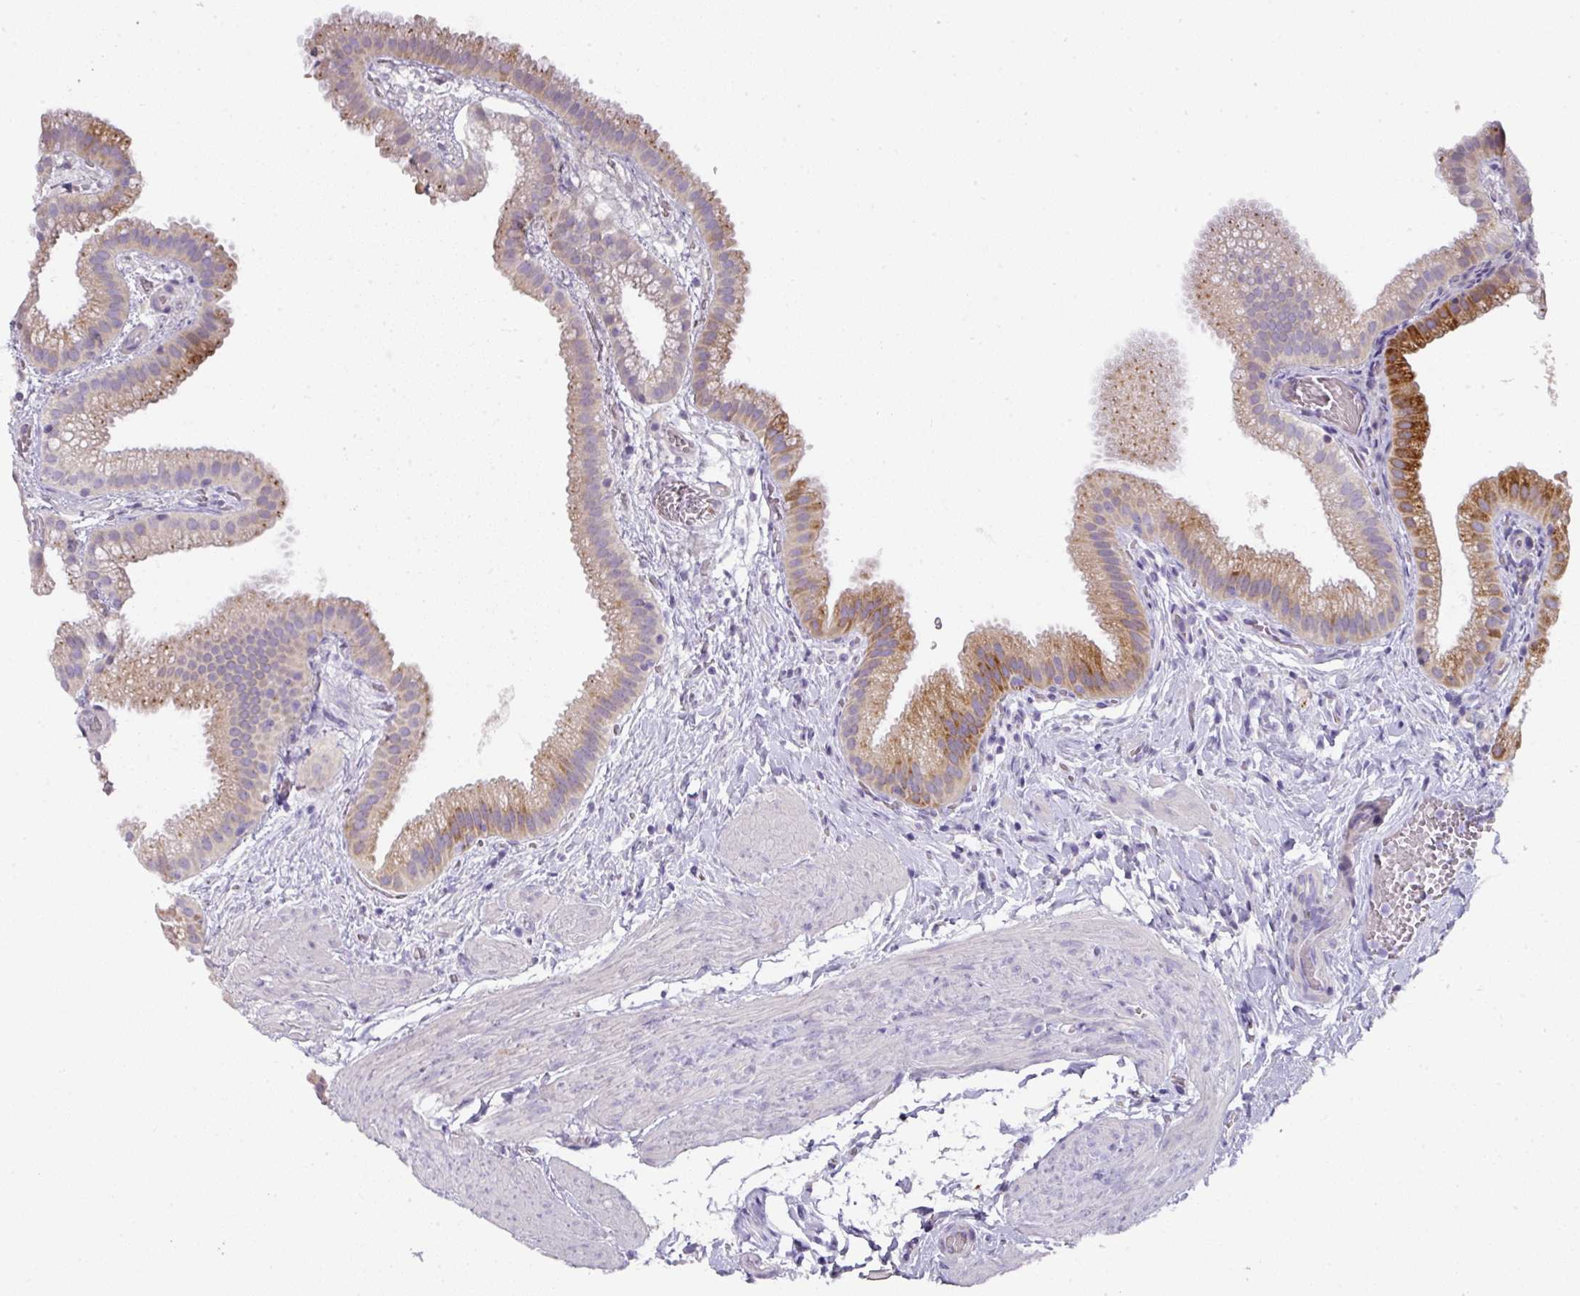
{"staining": {"intensity": "moderate", "quantity": "25%-75%", "location": "cytoplasmic/membranous"}, "tissue": "gallbladder", "cell_type": "Glandular cells", "image_type": "normal", "snomed": [{"axis": "morphology", "description": "Normal tissue, NOS"}, {"axis": "topography", "description": "Gallbladder"}], "caption": "Immunohistochemistry micrograph of unremarkable human gallbladder stained for a protein (brown), which demonstrates medium levels of moderate cytoplasmic/membranous positivity in approximately 25%-75% of glandular cells.", "gene": "CCZ1B", "patient": {"sex": "female", "age": 63}}